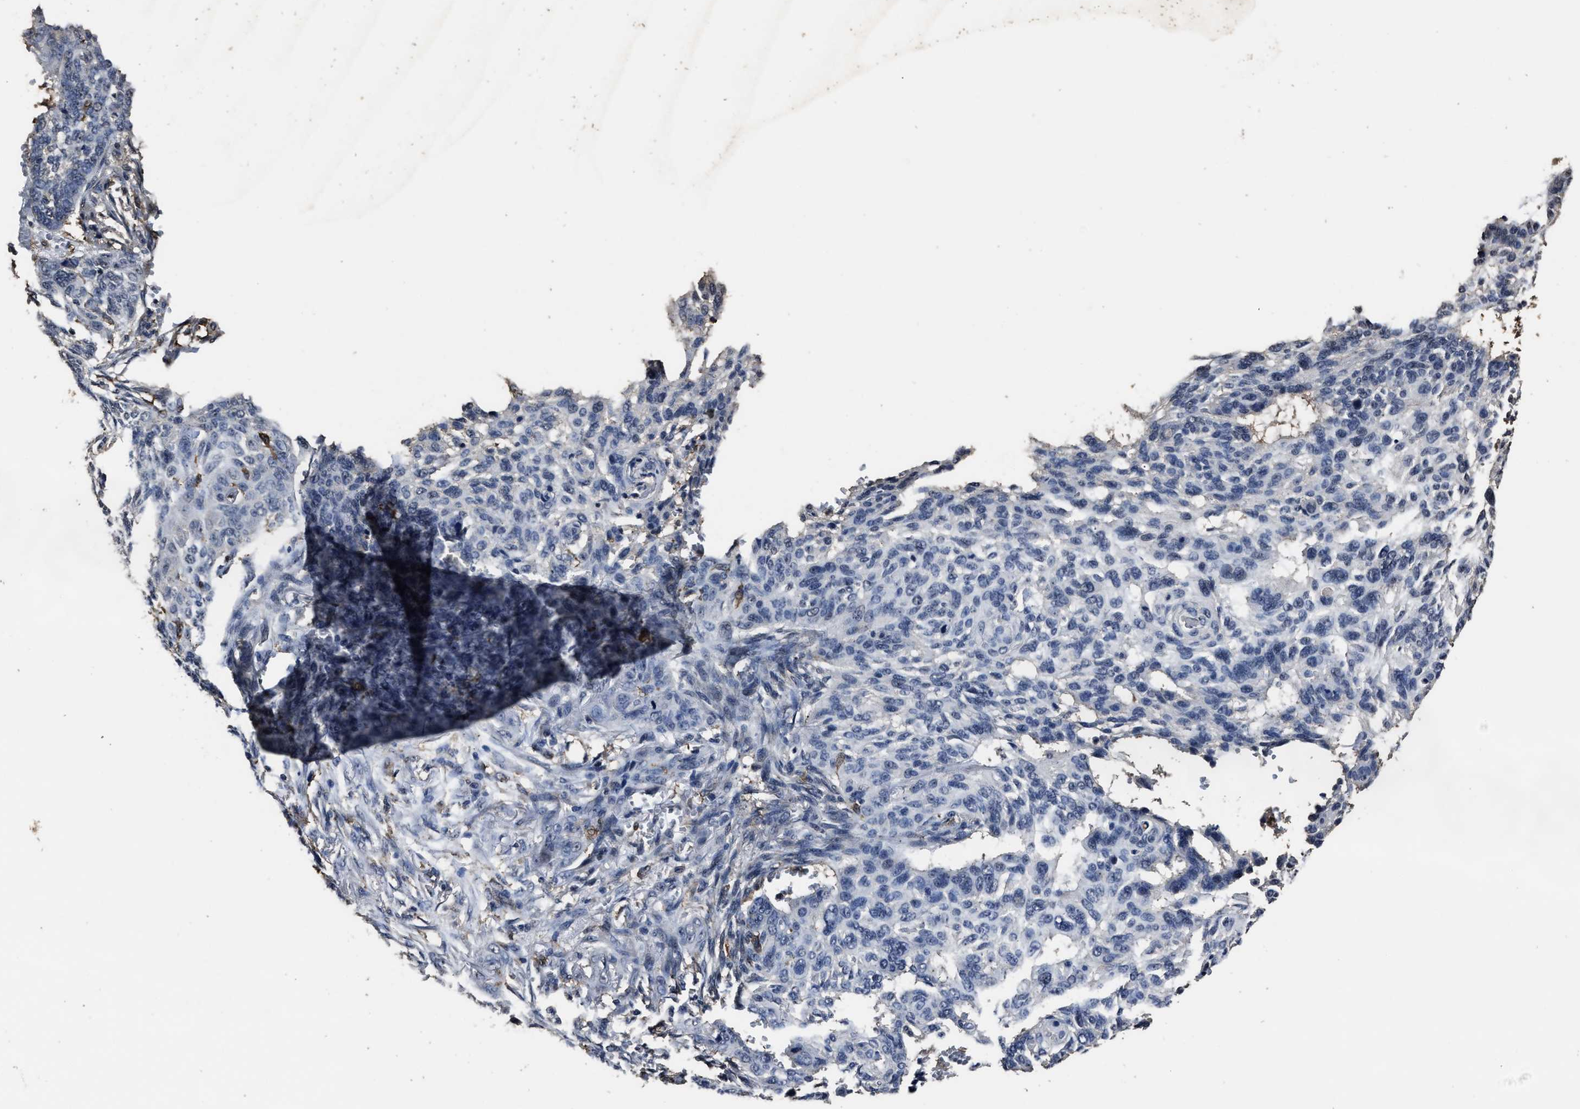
{"staining": {"intensity": "negative", "quantity": "none", "location": "none"}, "tissue": "skin cancer", "cell_type": "Tumor cells", "image_type": "cancer", "snomed": [{"axis": "morphology", "description": "Basal cell carcinoma"}, {"axis": "topography", "description": "Skin"}], "caption": "This is a image of immunohistochemistry (IHC) staining of skin basal cell carcinoma, which shows no positivity in tumor cells.", "gene": "RSBN1L", "patient": {"sex": "male", "age": 85}}